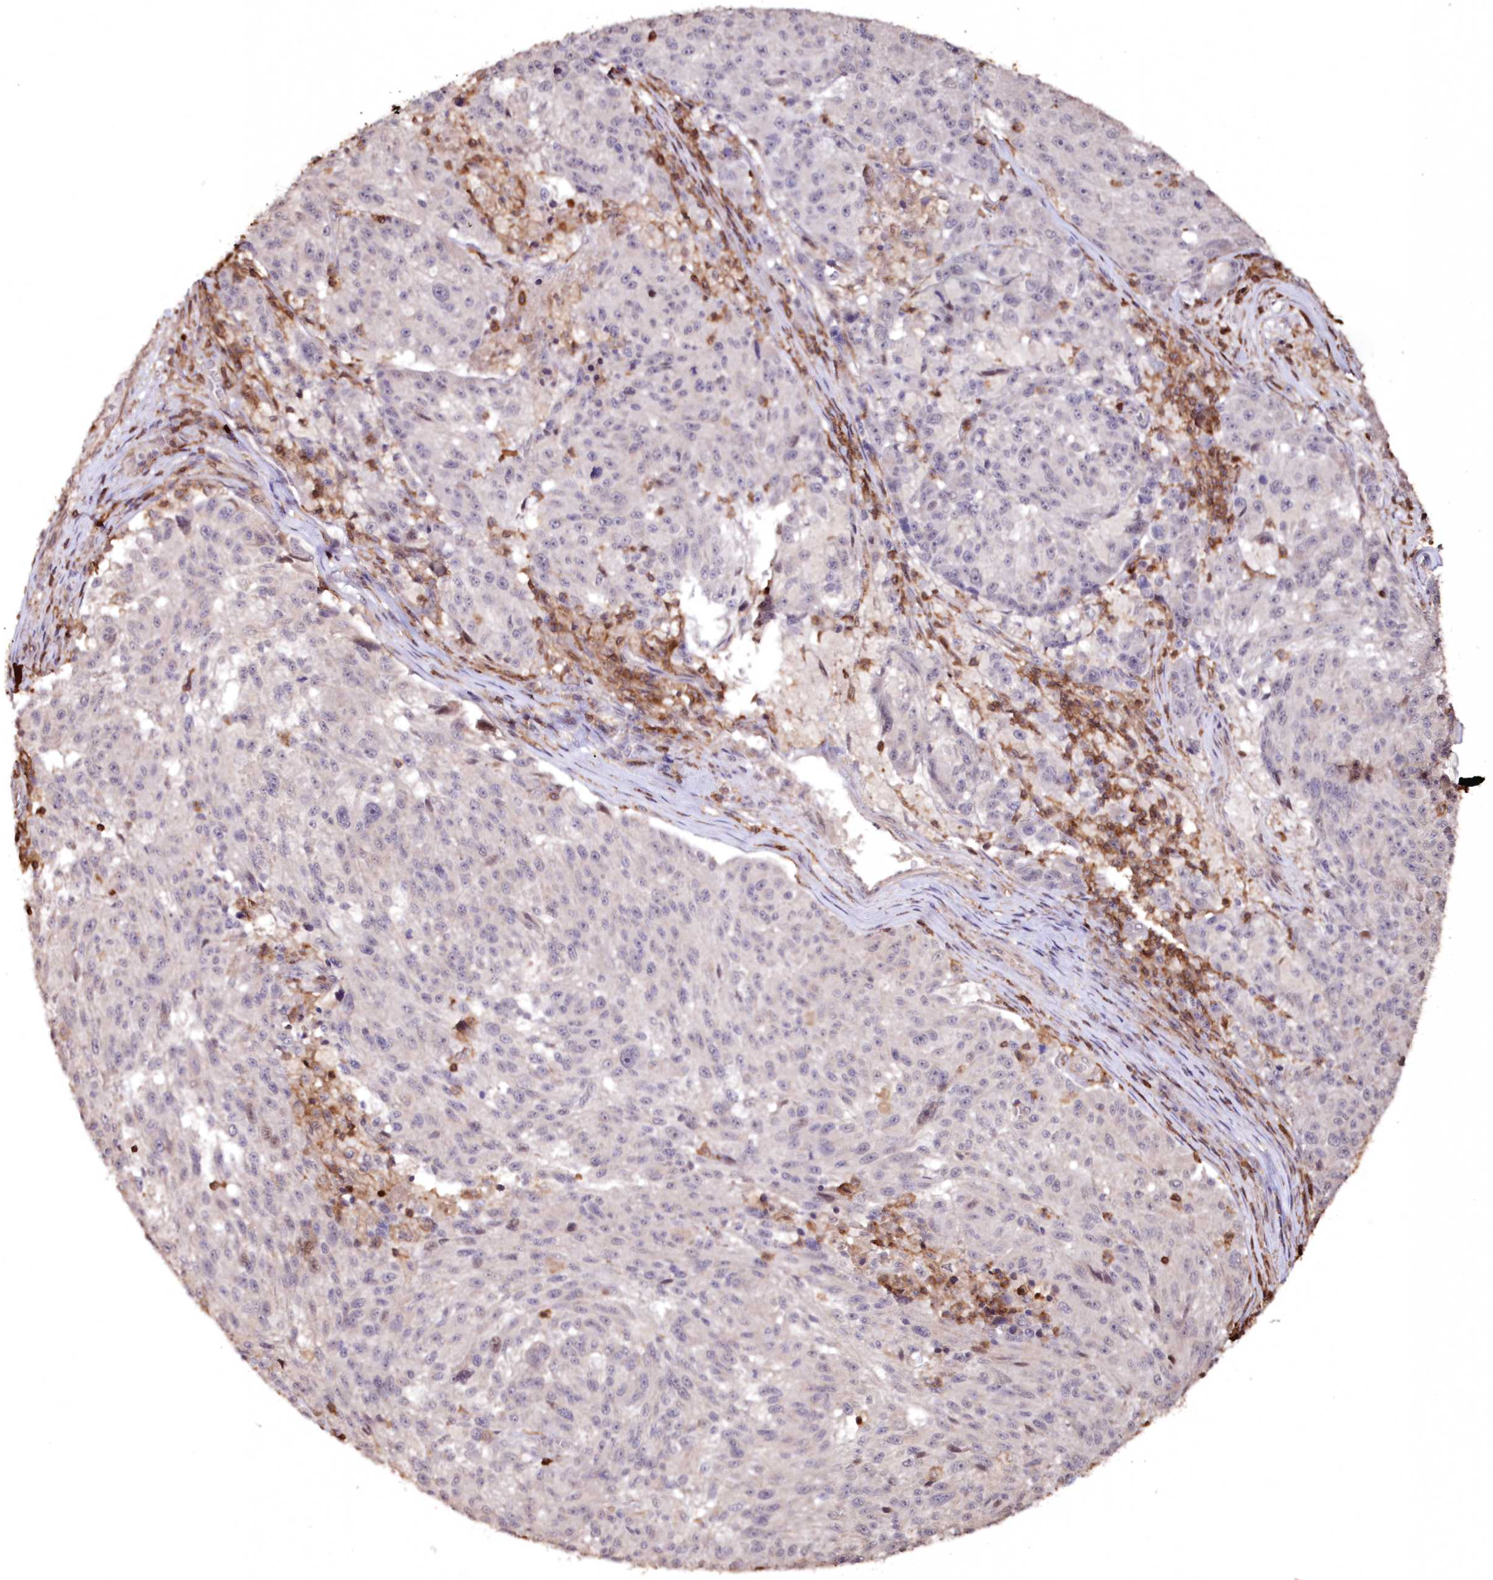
{"staining": {"intensity": "negative", "quantity": "none", "location": "none"}, "tissue": "melanoma", "cell_type": "Tumor cells", "image_type": "cancer", "snomed": [{"axis": "morphology", "description": "Malignant melanoma, NOS"}, {"axis": "topography", "description": "Skin"}], "caption": "DAB immunohistochemical staining of melanoma shows no significant expression in tumor cells.", "gene": "SNED1", "patient": {"sex": "male", "age": 53}}